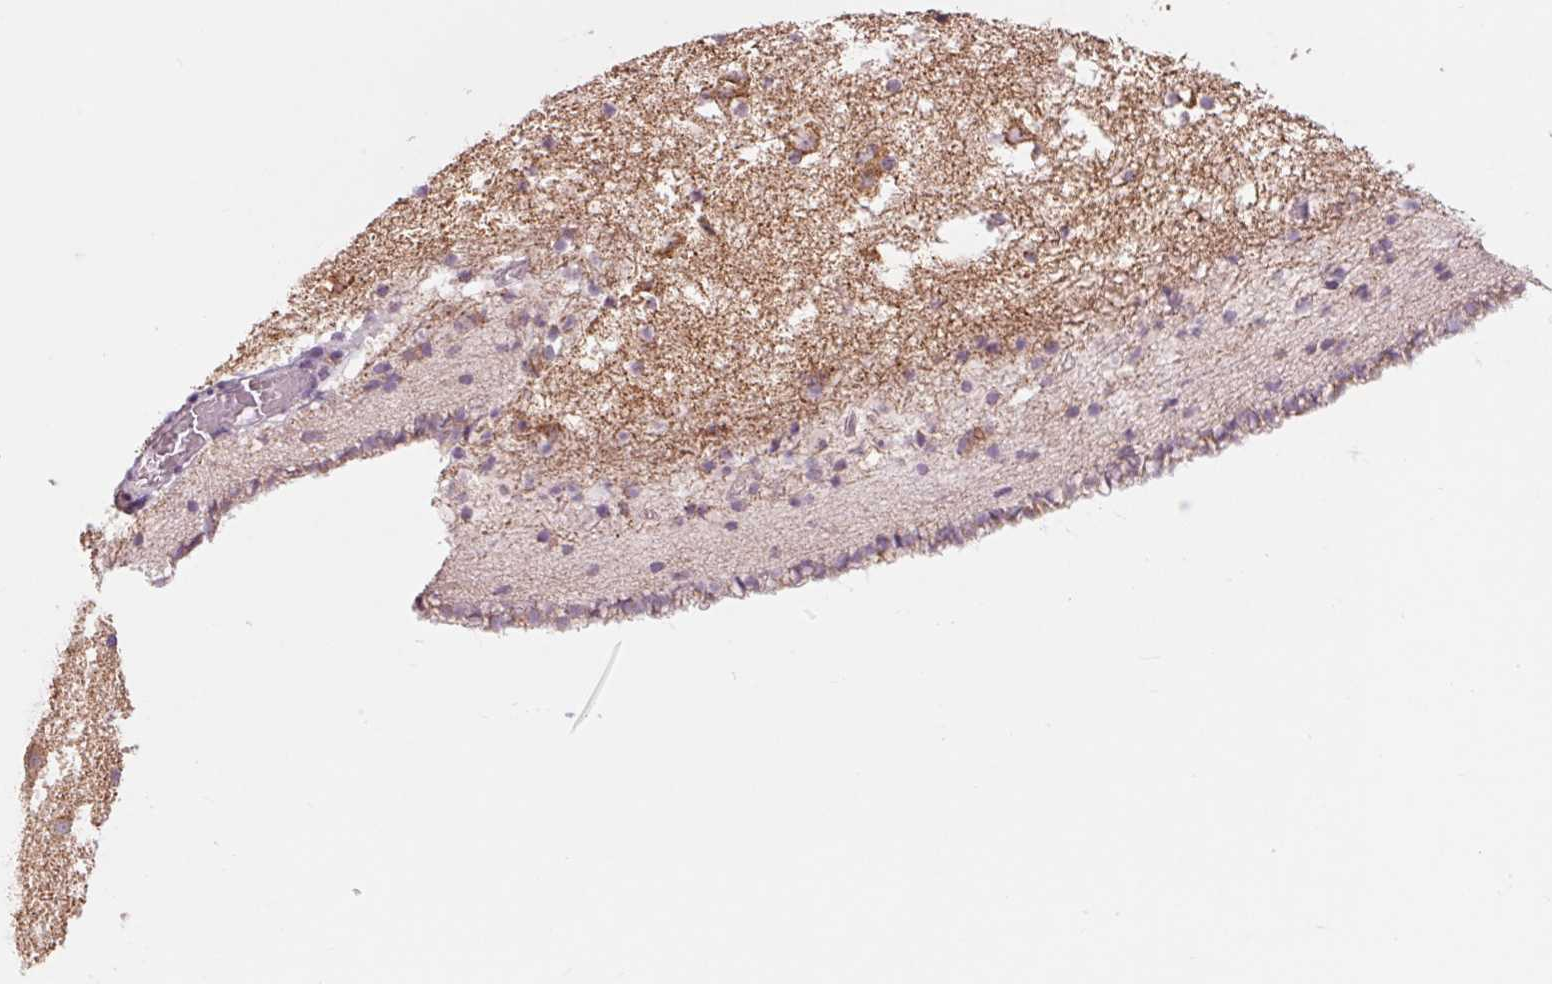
{"staining": {"intensity": "moderate", "quantity": "<25%", "location": "cytoplasmic/membranous"}, "tissue": "caudate", "cell_type": "Glial cells", "image_type": "normal", "snomed": [{"axis": "morphology", "description": "Normal tissue, NOS"}, {"axis": "topography", "description": "Lateral ventricle wall"}], "caption": "An image showing moderate cytoplasmic/membranous staining in about <25% of glial cells in unremarkable caudate, as visualized by brown immunohistochemical staining.", "gene": "COX6A1", "patient": {"sex": "female", "age": 42}}